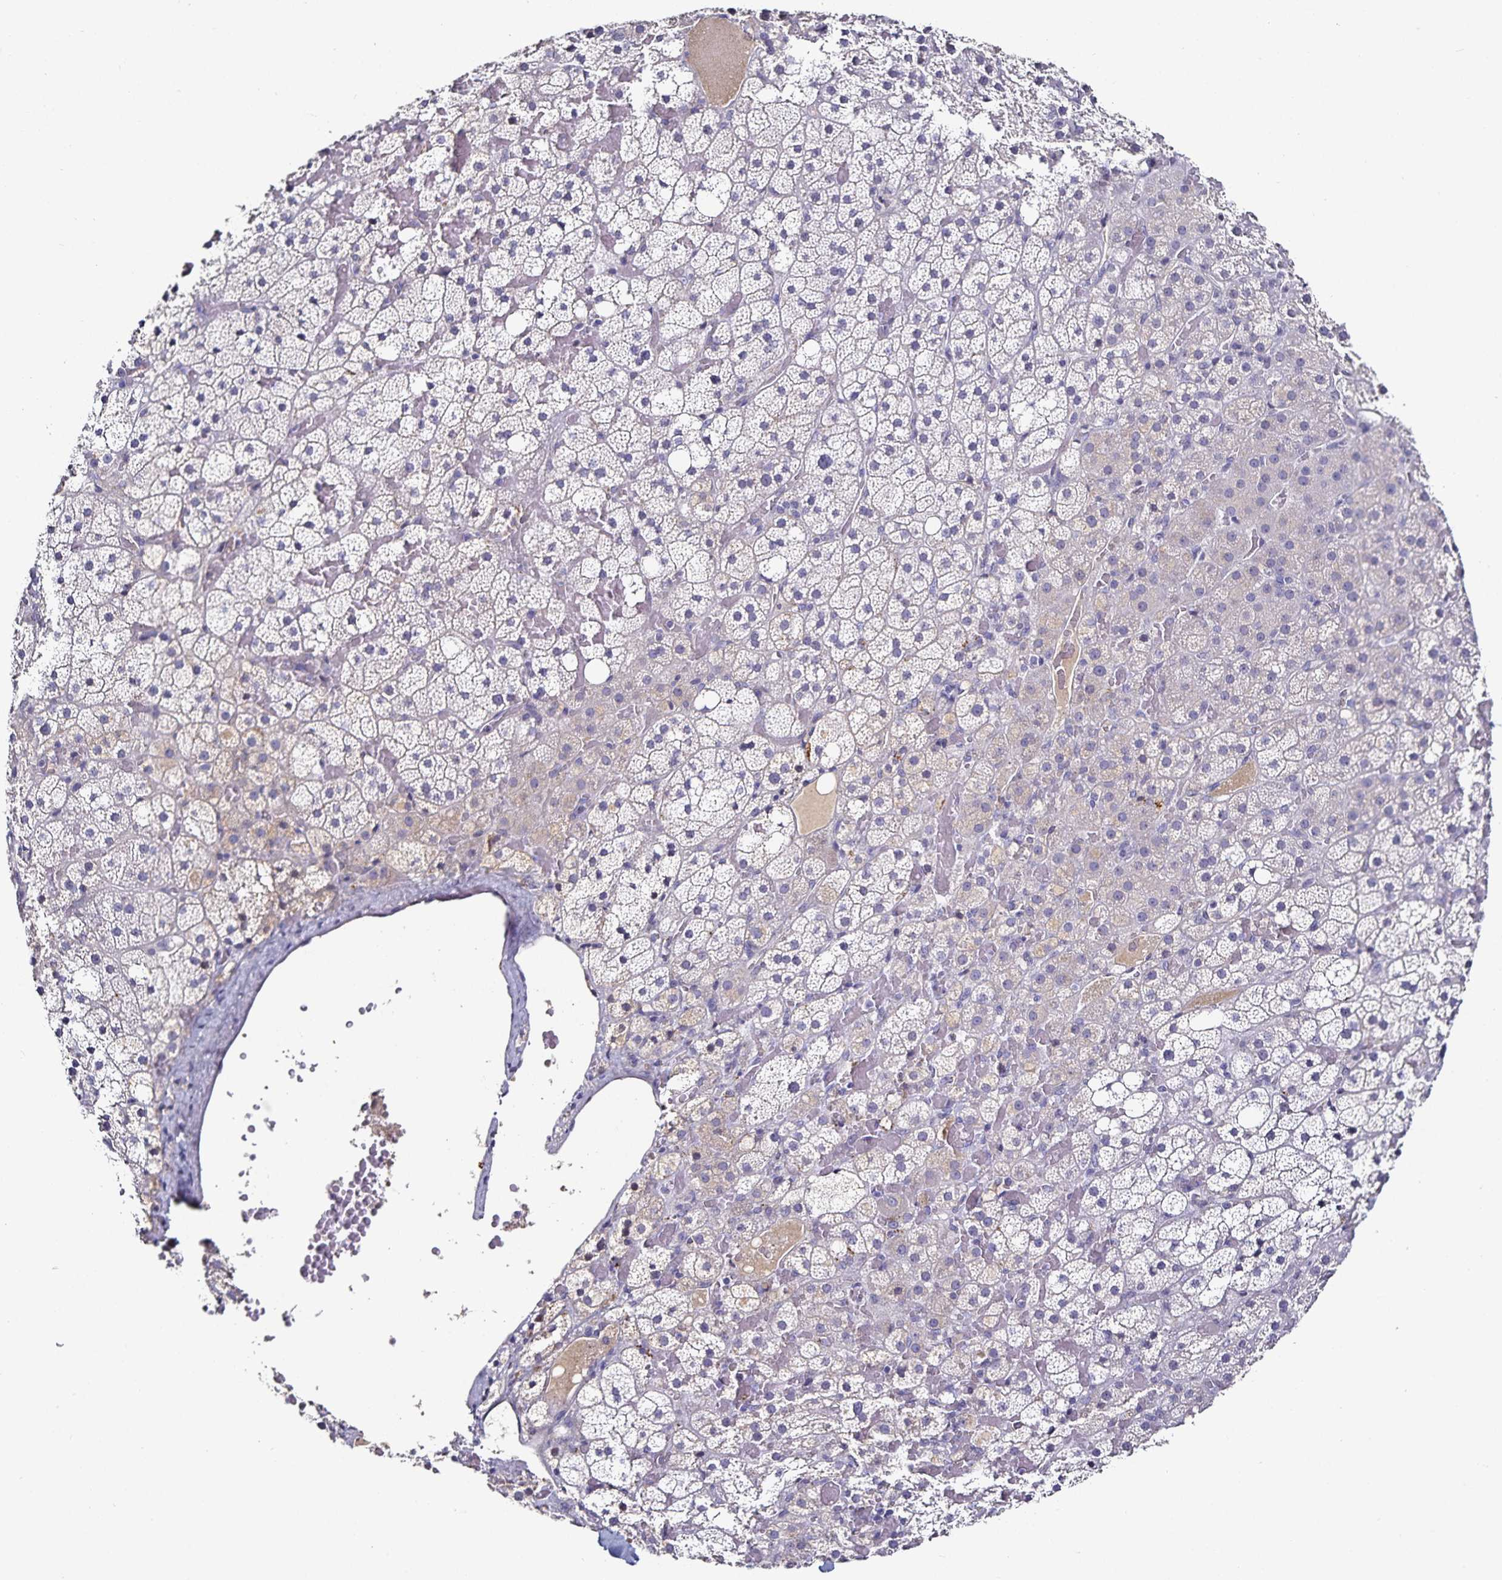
{"staining": {"intensity": "negative", "quantity": "none", "location": "none"}, "tissue": "adrenal gland", "cell_type": "Glandular cells", "image_type": "normal", "snomed": [{"axis": "morphology", "description": "Normal tissue, NOS"}, {"axis": "topography", "description": "Adrenal gland"}], "caption": "The immunohistochemistry (IHC) photomicrograph has no significant positivity in glandular cells of adrenal gland. (Stains: DAB immunohistochemistry (IHC) with hematoxylin counter stain, Microscopy: brightfield microscopy at high magnification).", "gene": "TTR", "patient": {"sex": "male", "age": 53}}